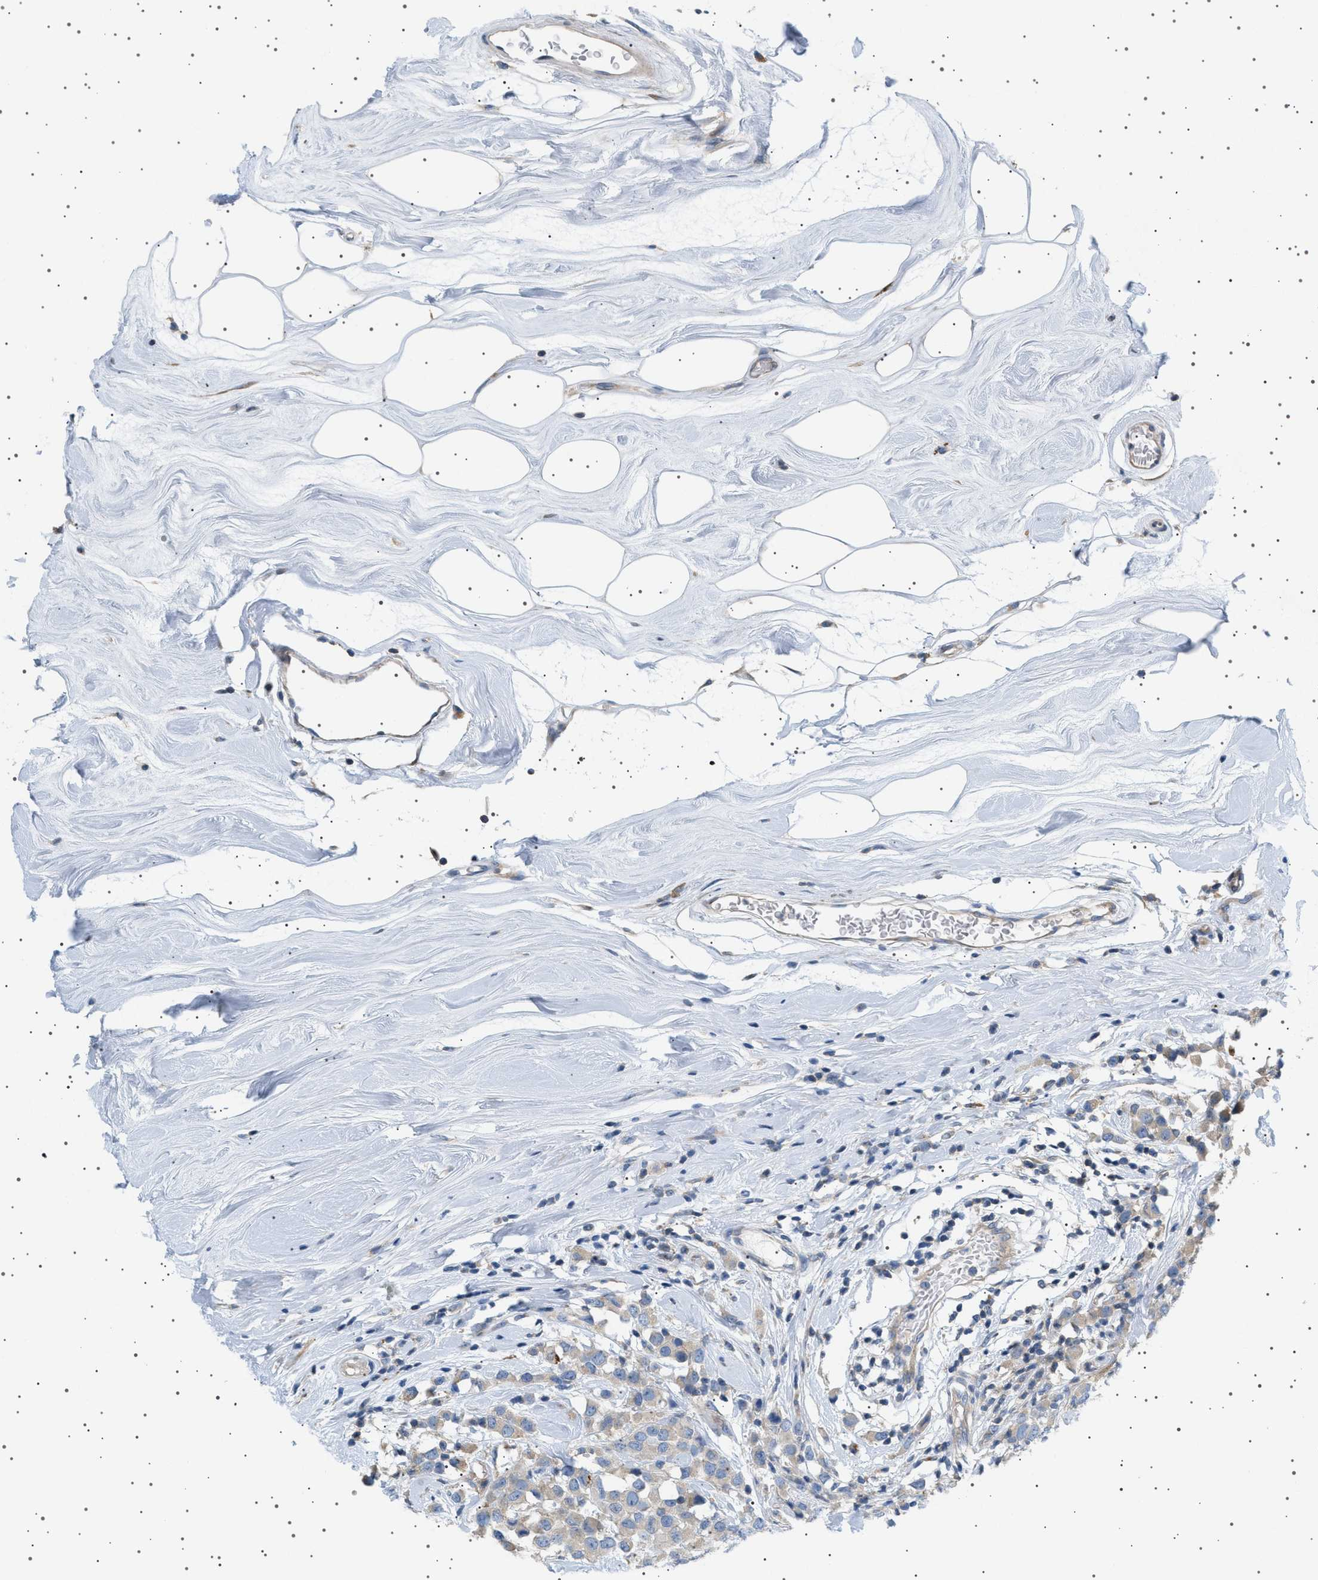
{"staining": {"intensity": "weak", "quantity": "25%-75%", "location": "cytoplasmic/membranous"}, "tissue": "breast cancer", "cell_type": "Tumor cells", "image_type": "cancer", "snomed": [{"axis": "morphology", "description": "Duct carcinoma"}, {"axis": "topography", "description": "Breast"}], "caption": "Approximately 25%-75% of tumor cells in intraductal carcinoma (breast) show weak cytoplasmic/membranous protein expression as visualized by brown immunohistochemical staining.", "gene": "ADCY10", "patient": {"sex": "female", "age": 61}}